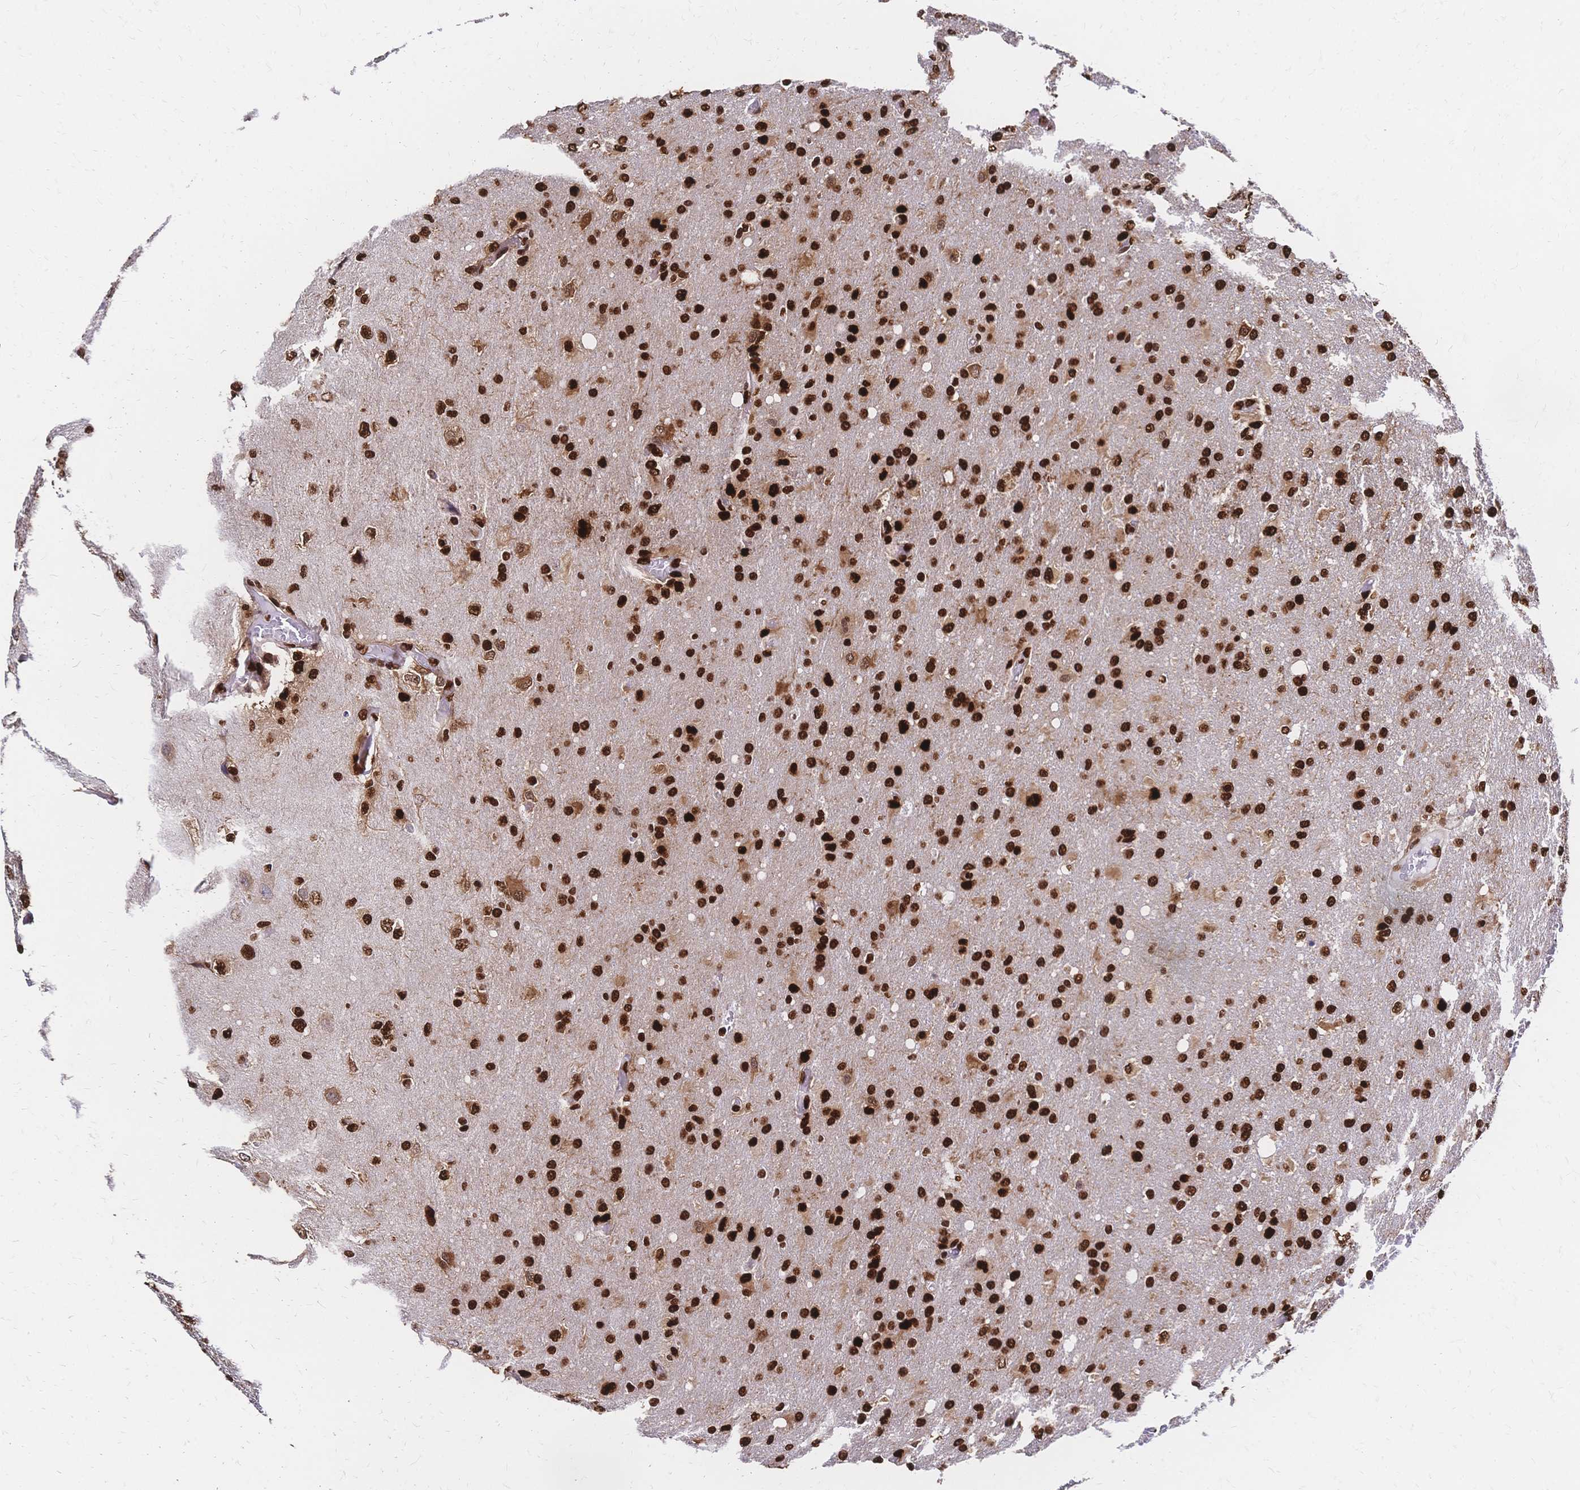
{"staining": {"intensity": "strong", "quantity": ">75%", "location": "nuclear"}, "tissue": "glioma", "cell_type": "Tumor cells", "image_type": "cancer", "snomed": [{"axis": "morphology", "description": "Glioma, malignant, High grade"}, {"axis": "topography", "description": "Brain"}], "caption": "Human high-grade glioma (malignant) stained with a brown dye demonstrates strong nuclear positive positivity in about >75% of tumor cells.", "gene": "HDGF", "patient": {"sex": "male", "age": 53}}